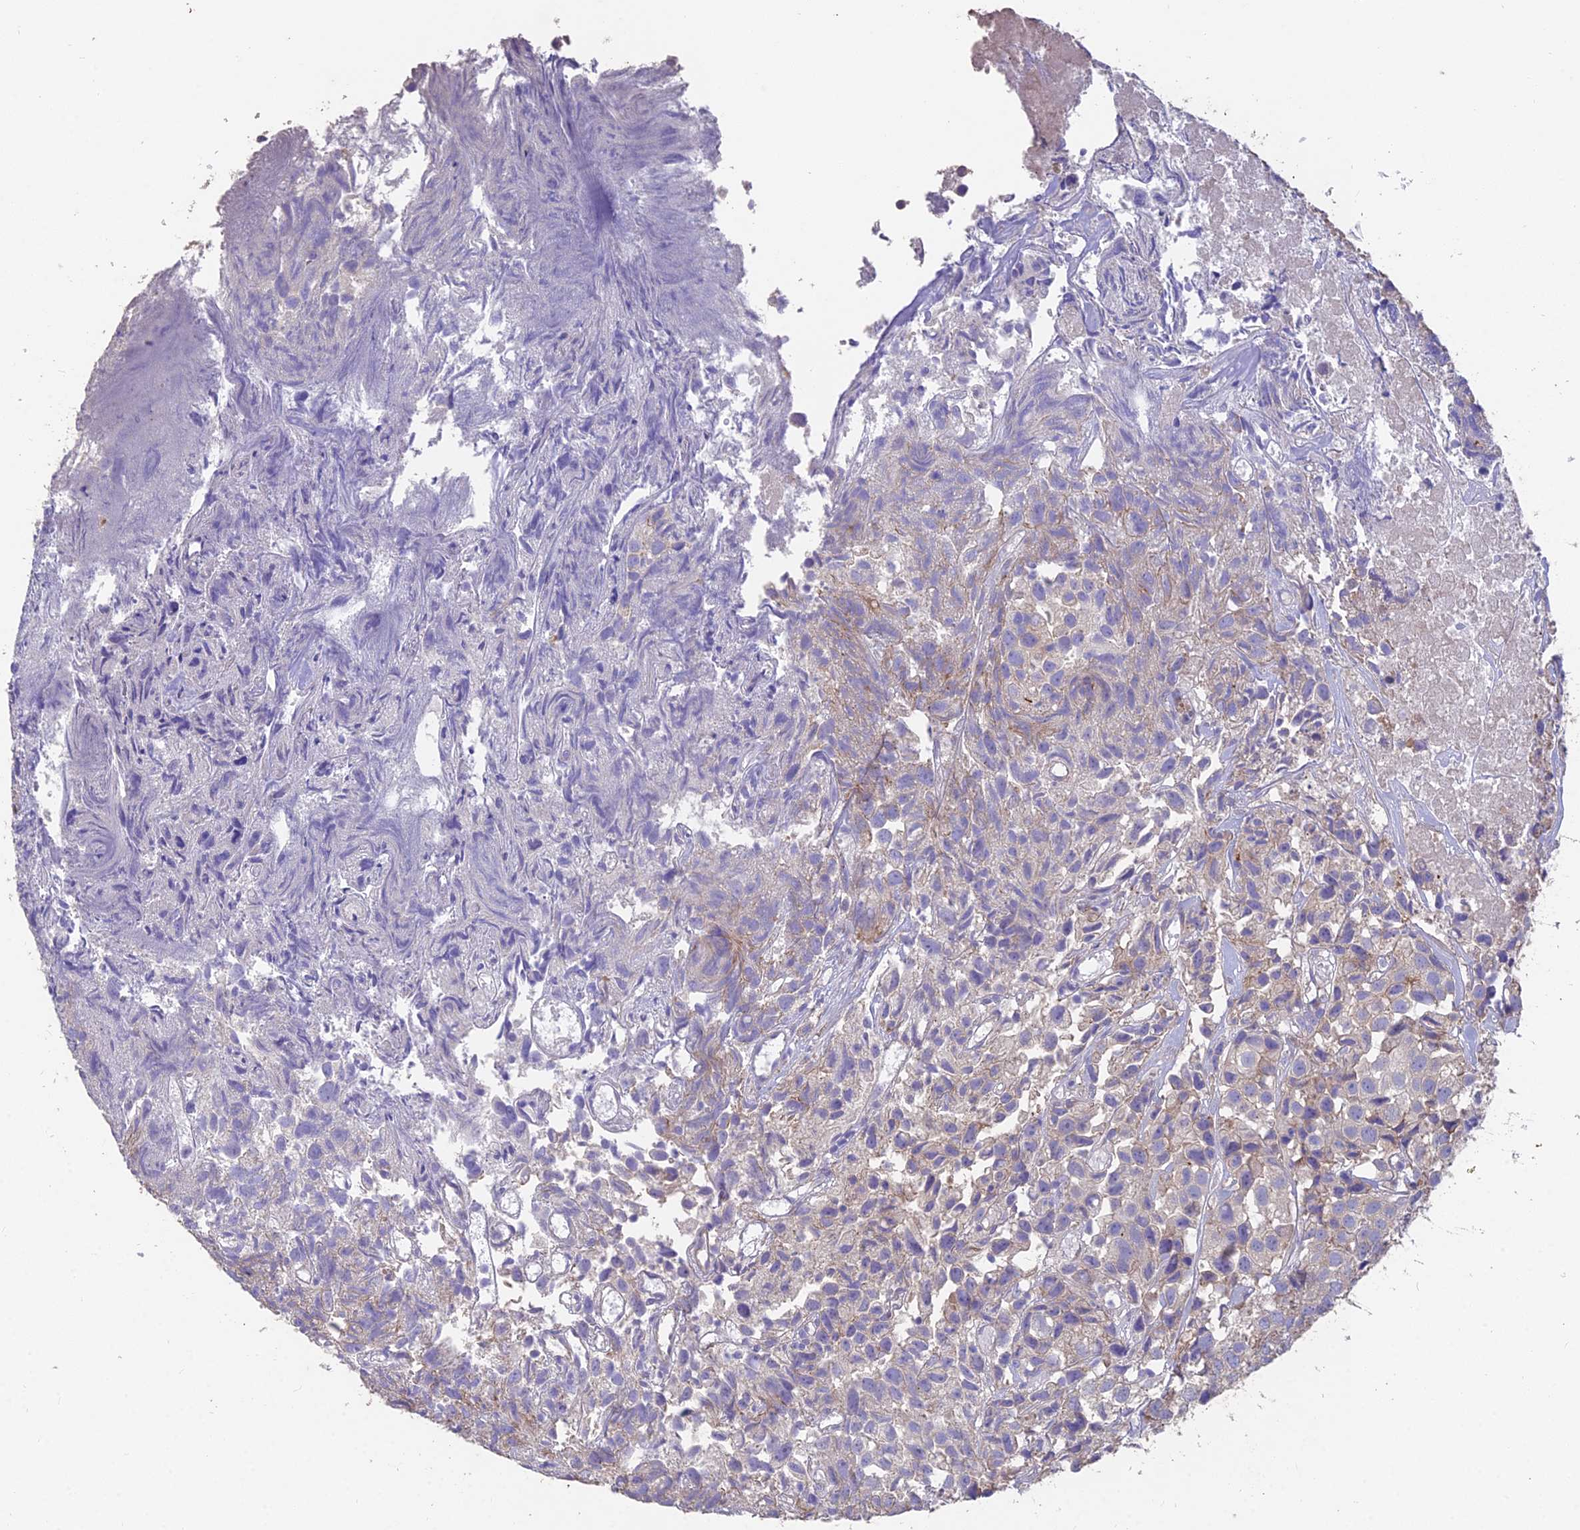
{"staining": {"intensity": "weak", "quantity": "<25%", "location": "cytoplasmic/membranous"}, "tissue": "urothelial cancer", "cell_type": "Tumor cells", "image_type": "cancer", "snomed": [{"axis": "morphology", "description": "Urothelial carcinoma, High grade"}, {"axis": "topography", "description": "Urinary bladder"}], "caption": "High-grade urothelial carcinoma was stained to show a protein in brown. There is no significant expression in tumor cells.", "gene": "FAM168B", "patient": {"sex": "female", "age": 75}}